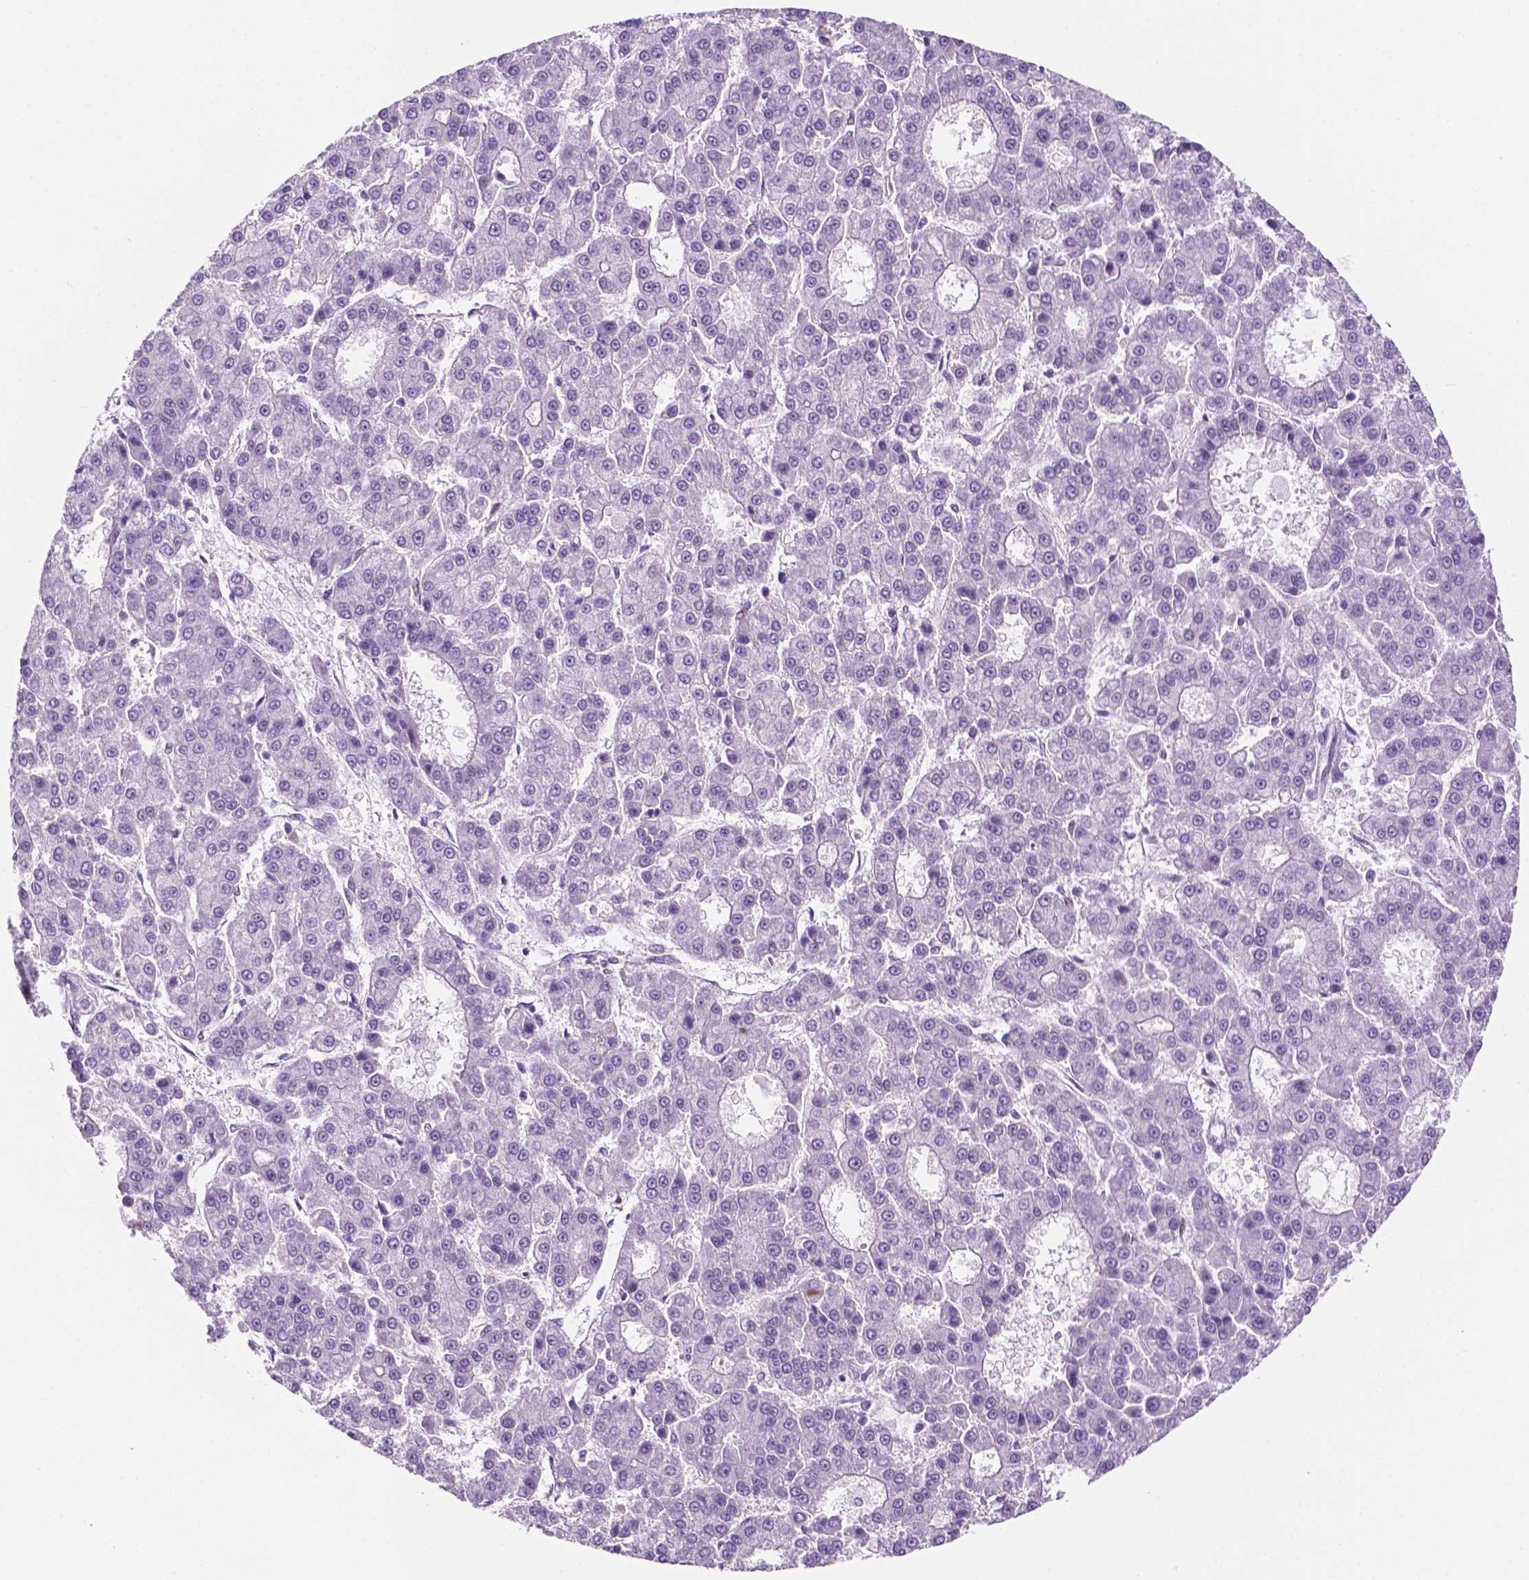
{"staining": {"intensity": "negative", "quantity": "none", "location": "none"}, "tissue": "liver cancer", "cell_type": "Tumor cells", "image_type": "cancer", "snomed": [{"axis": "morphology", "description": "Carcinoma, Hepatocellular, NOS"}, {"axis": "topography", "description": "Liver"}], "caption": "The photomicrograph shows no significant positivity in tumor cells of hepatocellular carcinoma (liver). (DAB (3,3'-diaminobenzidine) immunohistochemistry visualized using brightfield microscopy, high magnification).", "gene": "ERF", "patient": {"sex": "male", "age": 70}}